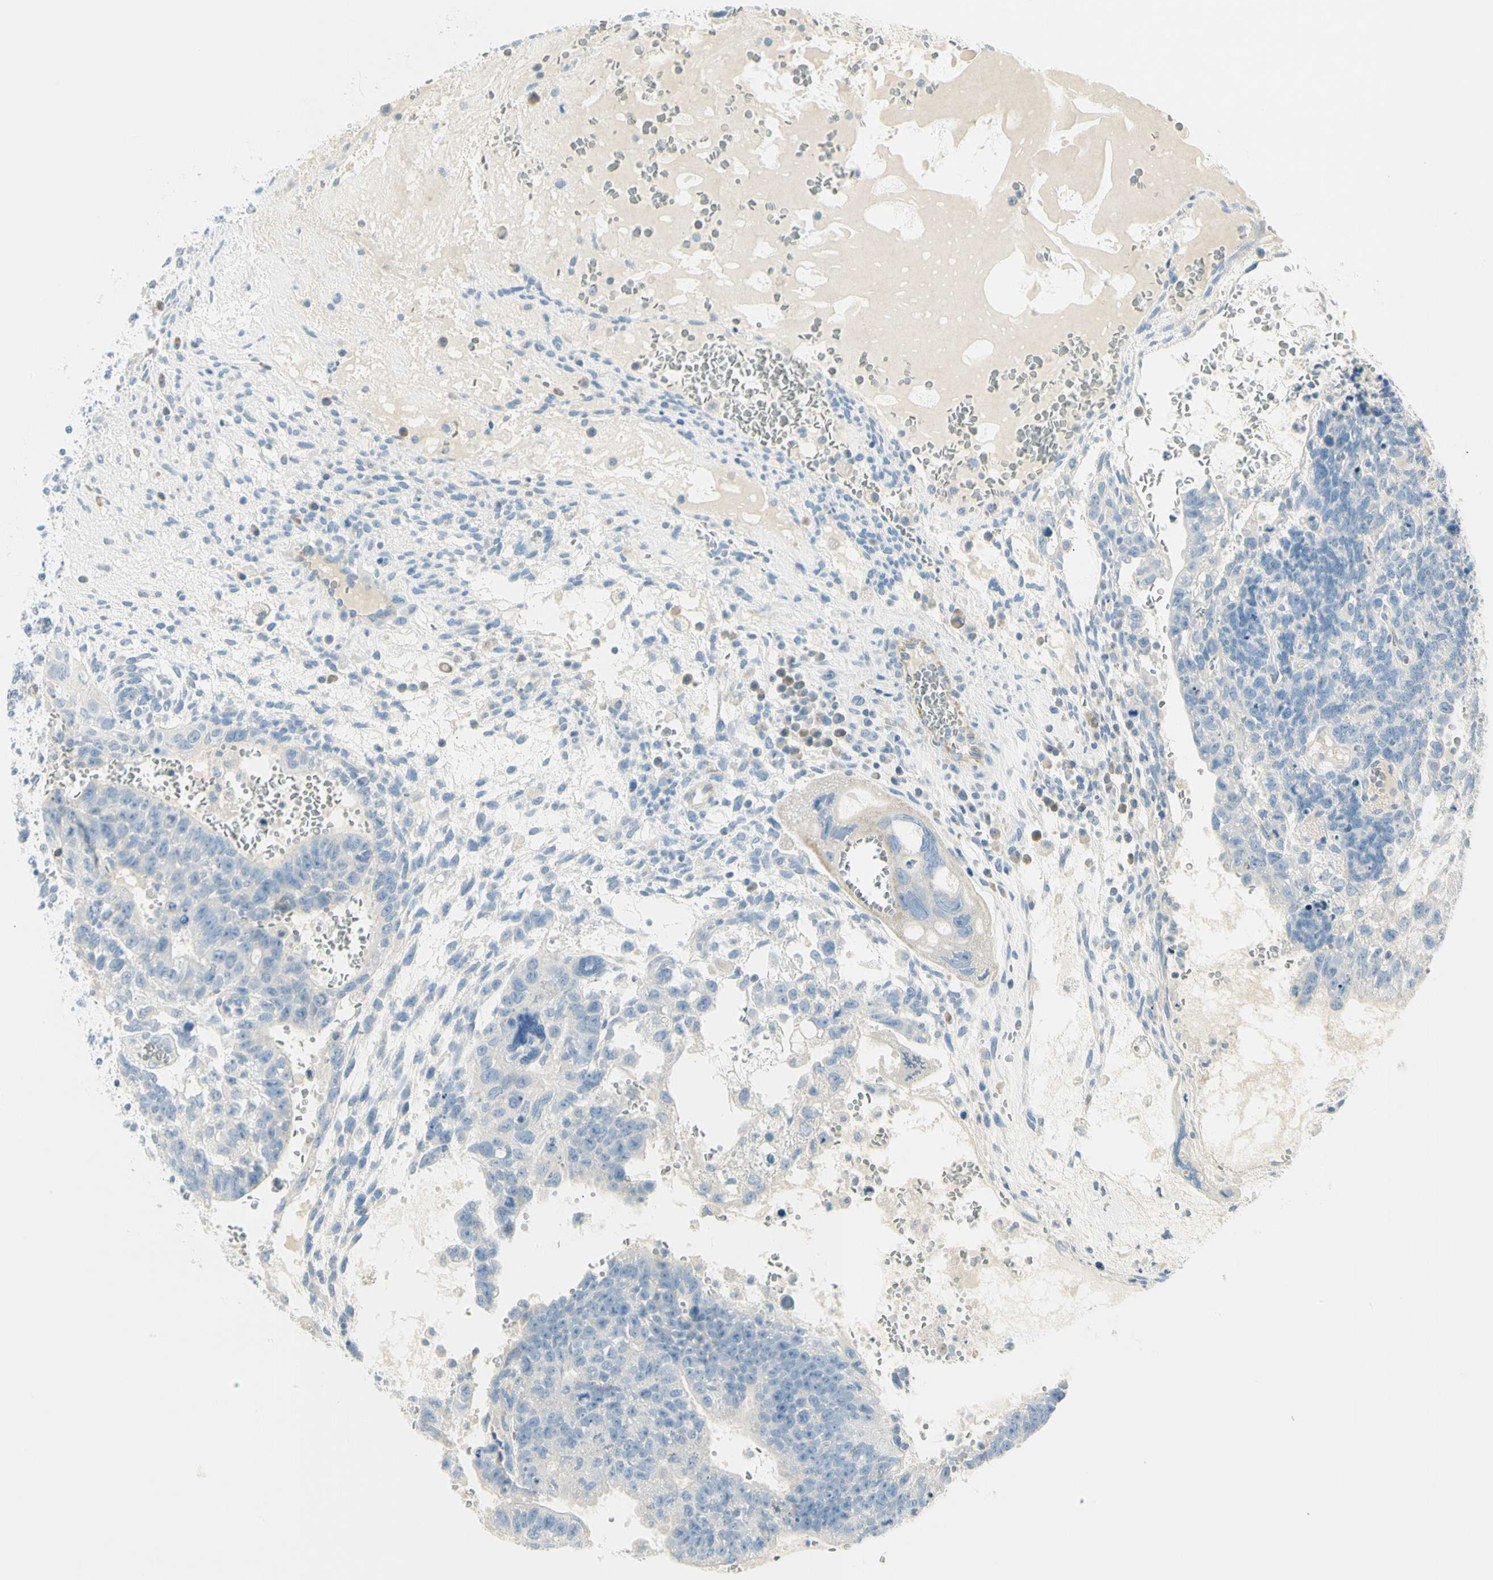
{"staining": {"intensity": "negative", "quantity": "none", "location": "none"}, "tissue": "testis cancer", "cell_type": "Tumor cells", "image_type": "cancer", "snomed": [{"axis": "morphology", "description": "Seminoma, NOS"}, {"axis": "morphology", "description": "Carcinoma, Embryonal, NOS"}, {"axis": "topography", "description": "Testis"}], "caption": "Testis cancer was stained to show a protein in brown. There is no significant positivity in tumor cells.", "gene": "TNFSF11", "patient": {"sex": "male", "age": 52}}